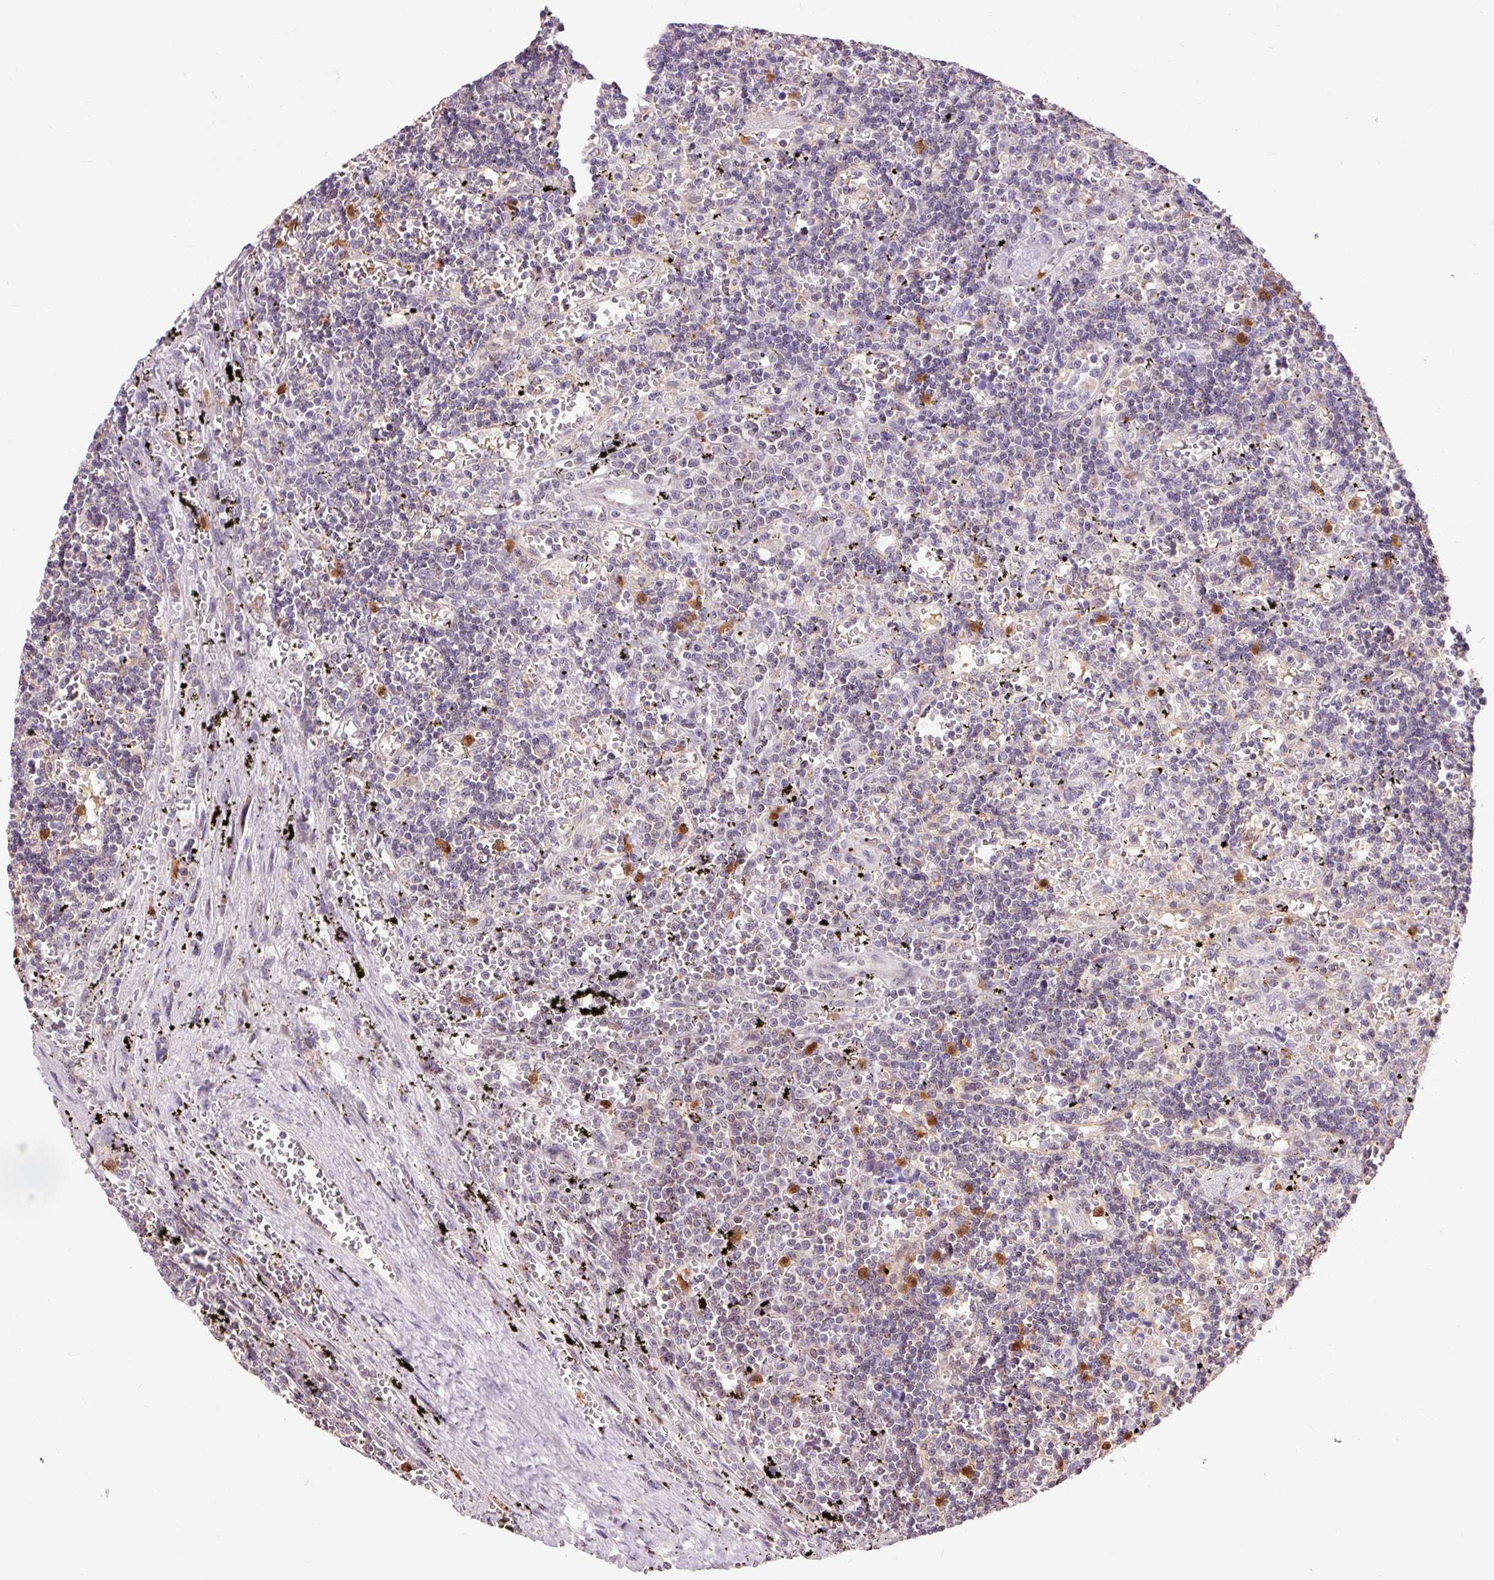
{"staining": {"intensity": "negative", "quantity": "none", "location": "none"}, "tissue": "lymphoma", "cell_type": "Tumor cells", "image_type": "cancer", "snomed": [{"axis": "morphology", "description": "Malignant lymphoma, non-Hodgkin's type, Low grade"}, {"axis": "topography", "description": "Spleen"}], "caption": "DAB immunohistochemical staining of human malignant lymphoma, non-Hodgkin's type (low-grade) exhibits no significant expression in tumor cells.", "gene": "PRDX5", "patient": {"sex": "male", "age": 60}}